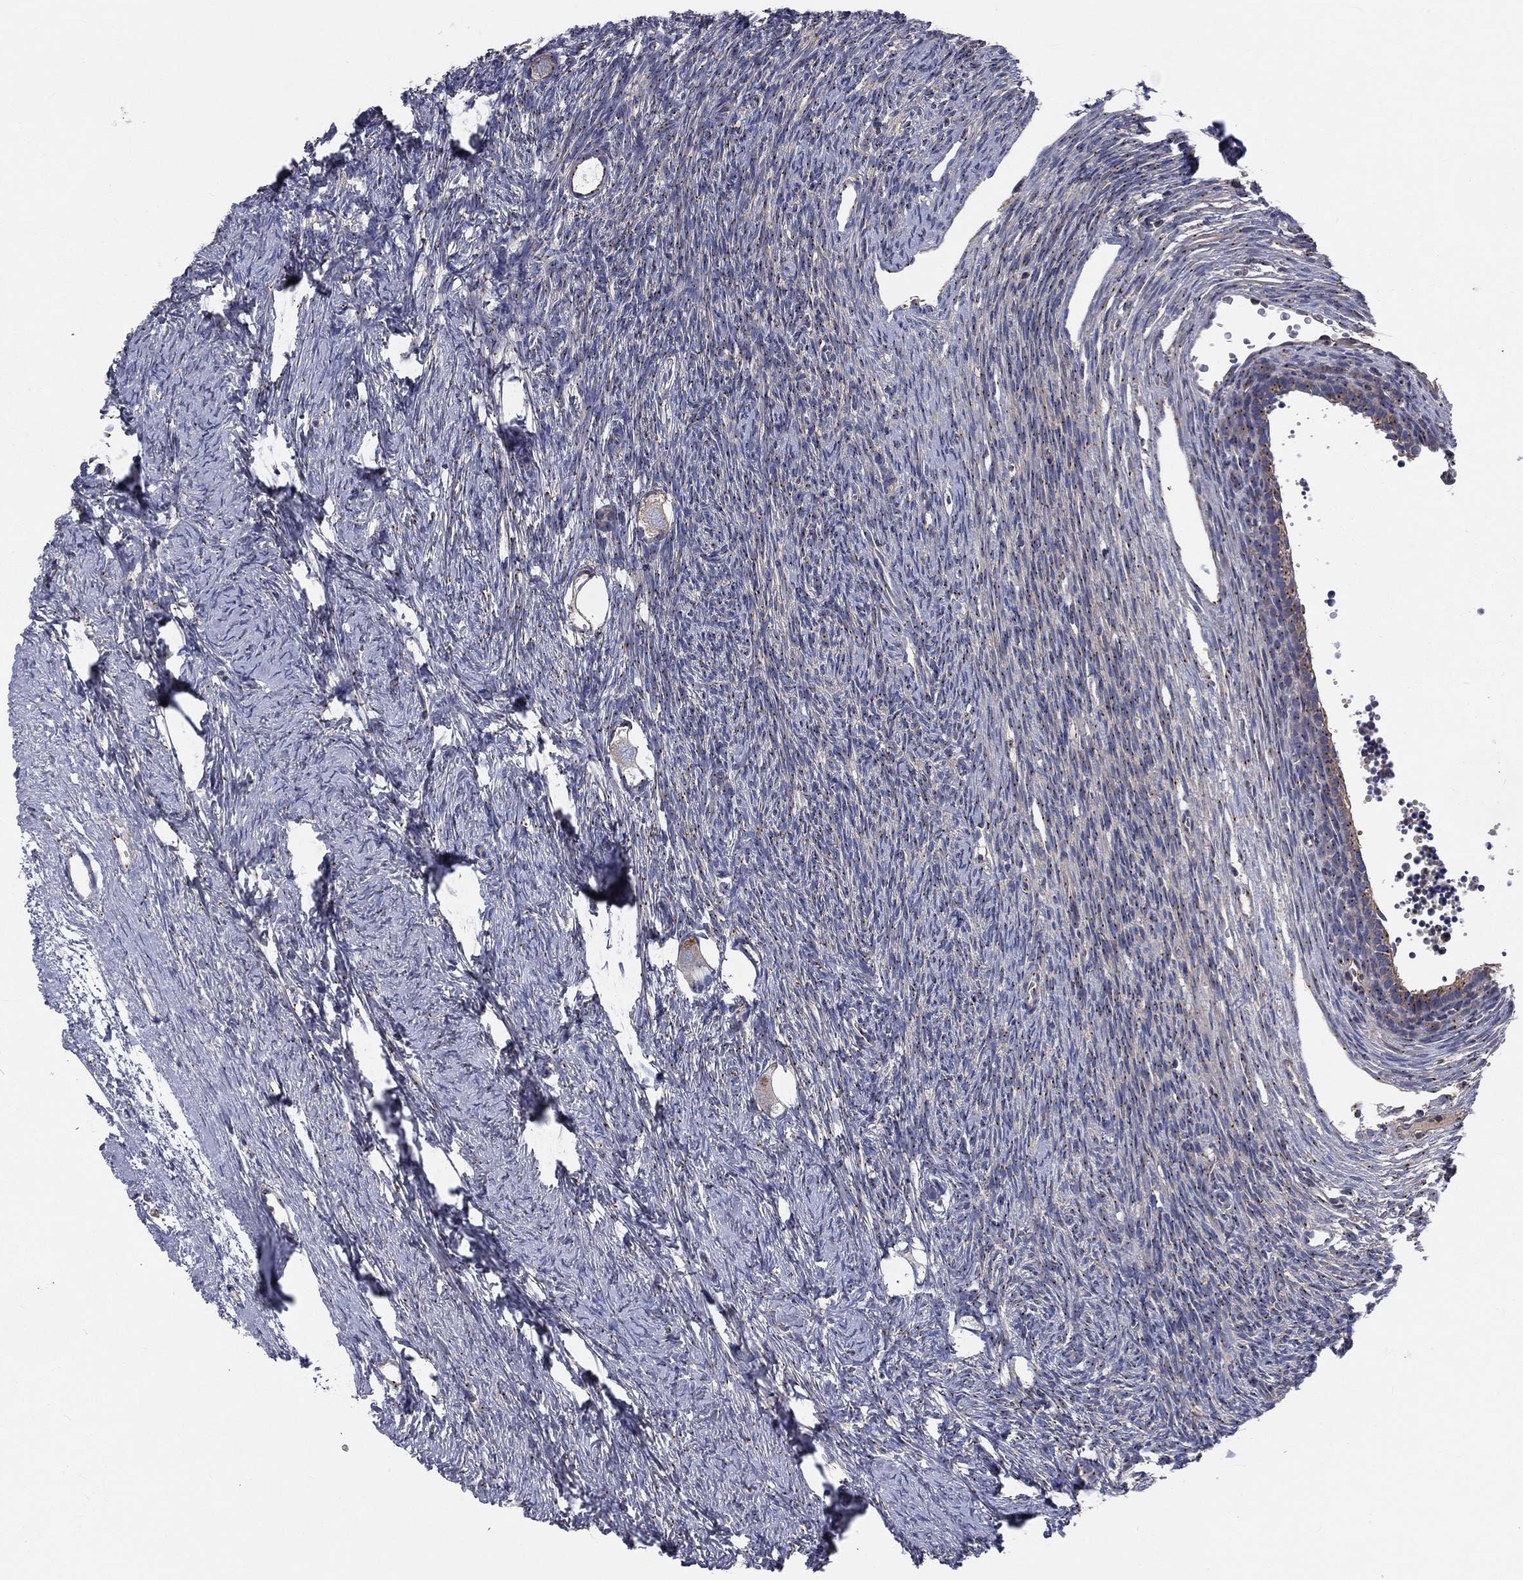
{"staining": {"intensity": "weak", "quantity": "<25%", "location": "cytoplasmic/membranous"}, "tissue": "ovary", "cell_type": "Follicle cells", "image_type": "normal", "snomed": [{"axis": "morphology", "description": "Normal tissue, NOS"}, {"axis": "topography", "description": "Ovary"}], "caption": "Normal ovary was stained to show a protein in brown. There is no significant positivity in follicle cells. (DAB IHC with hematoxylin counter stain).", "gene": "CROCC", "patient": {"sex": "female", "age": 27}}